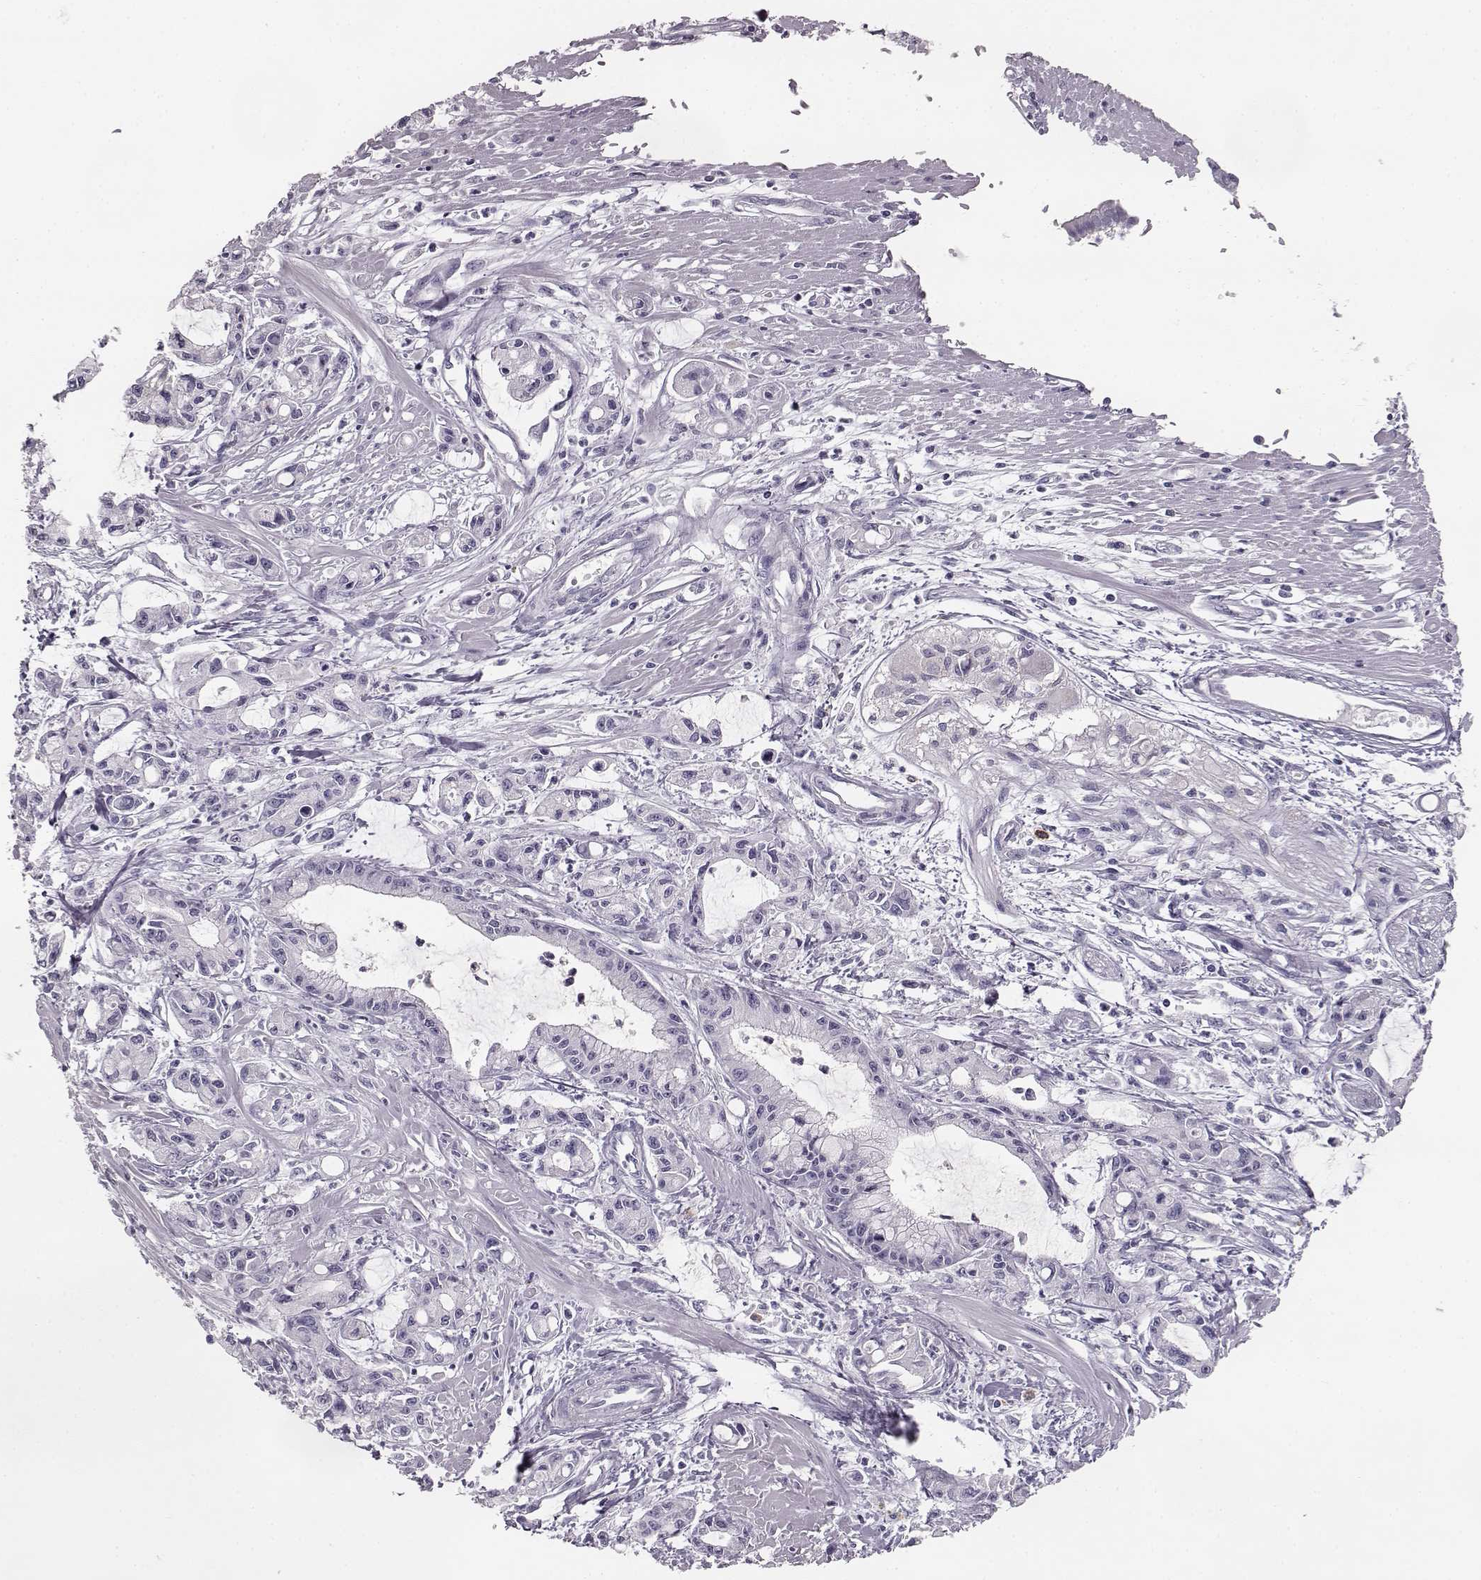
{"staining": {"intensity": "negative", "quantity": "none", "location": "none"}, "tissue": "pancreatic cancer", "cell_type": "Tumor cells", "image_type": "cancer", "snomed": [{"axis": "morphology", "description": "Adenocarcinoma, NOS"}, {"axis": "topography", "description": "Pancreas"}], "caption": "Human pancreatic cancer stained for a protein using immunohistochemistry (IHC) displays no positivity in tumor cells.", "gene": "NPTXR", "patient": {"sex": "male", "age": 48}}